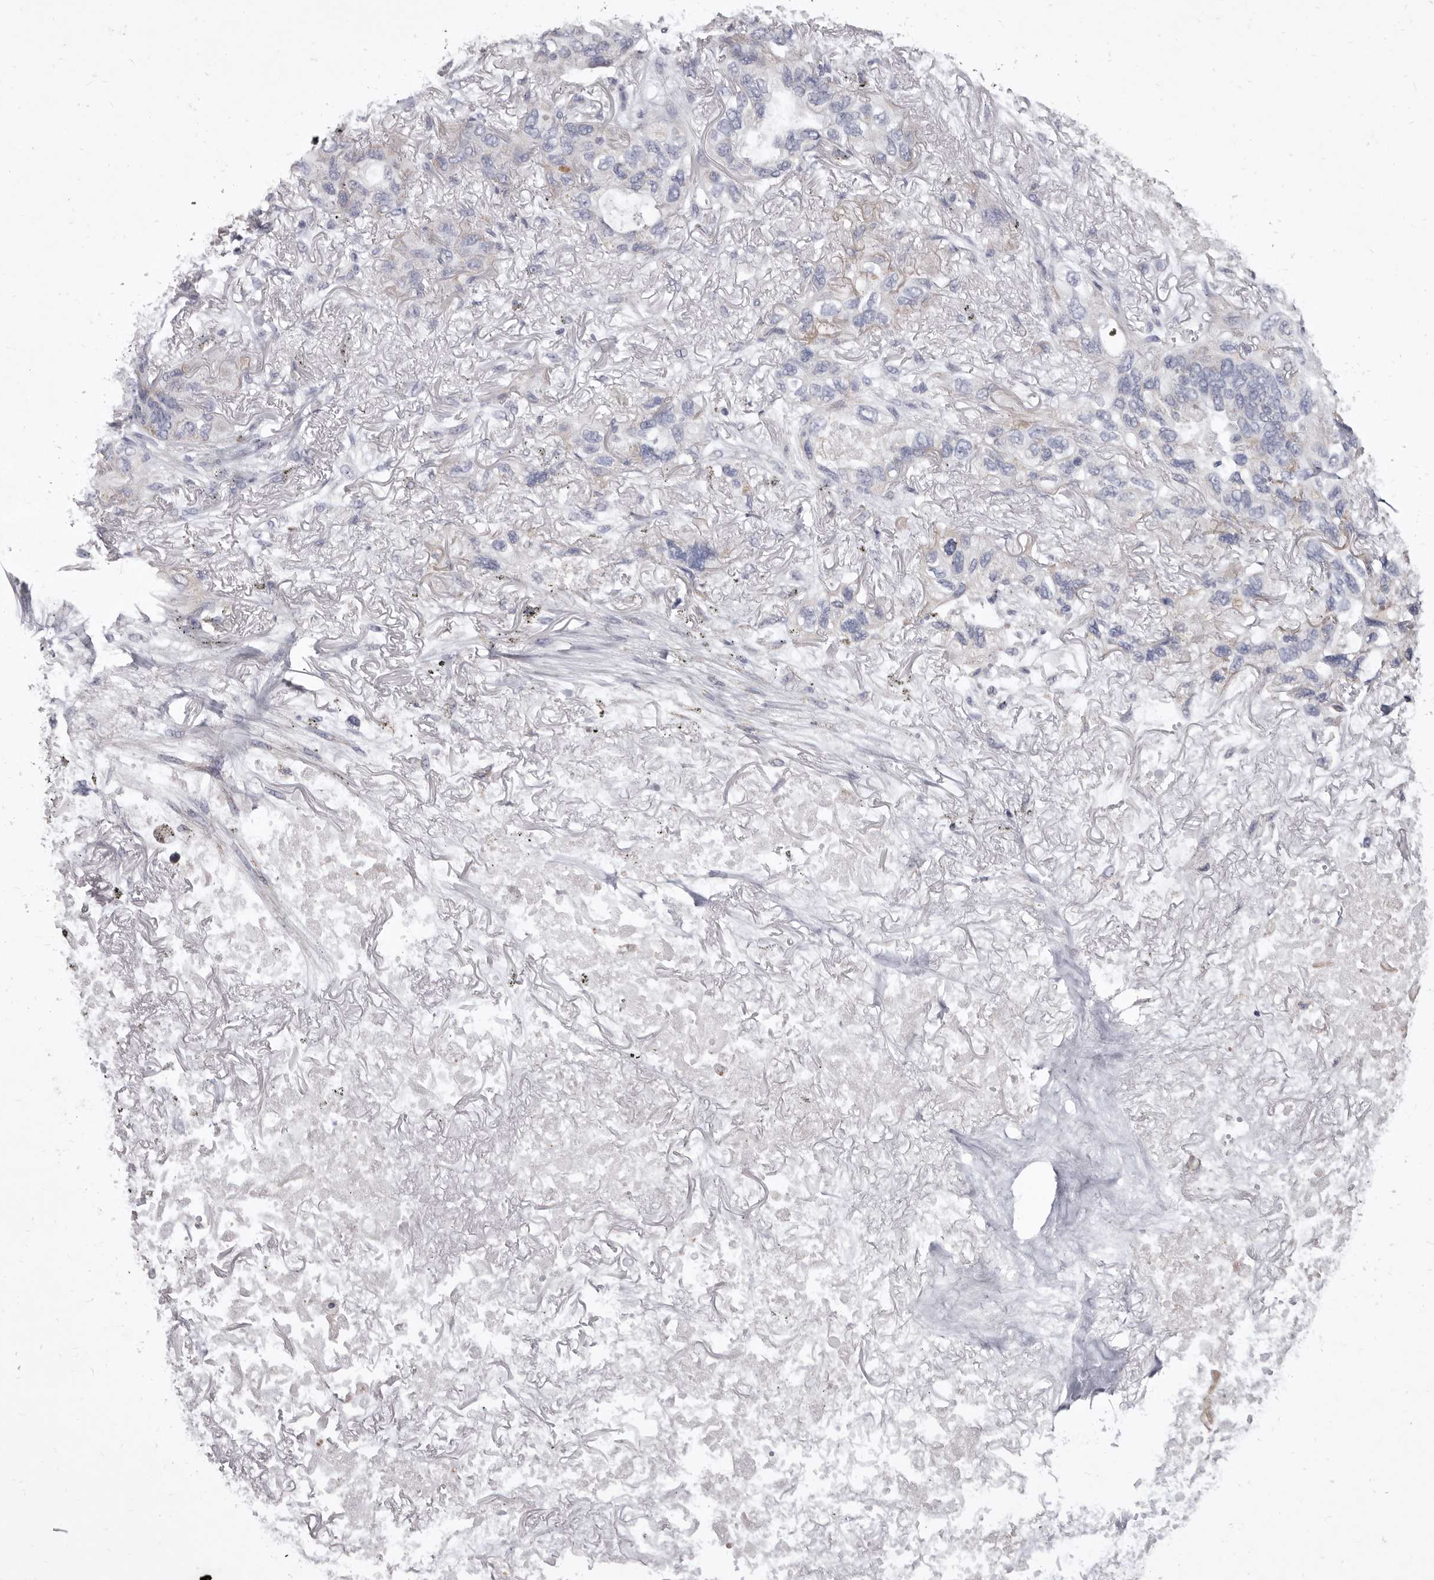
{"staining": {"intensity": "negative", "quantity": "none", "location": "none"}, "tissue": "lung cancer", "cell_type": "Tumor cells", "image_type": "cancer", "snomed": [{"axis": "morphology", "description": "Squamous cell carcinoma, NOS"}, {"axis": "topography", "description": "Lung"}], "caption": "Tumor cells show no significant positivity in squamous cell carcinoma (lung).", "gene": "CYP2E1", "patient": {"sex": "female", "age": 73}}